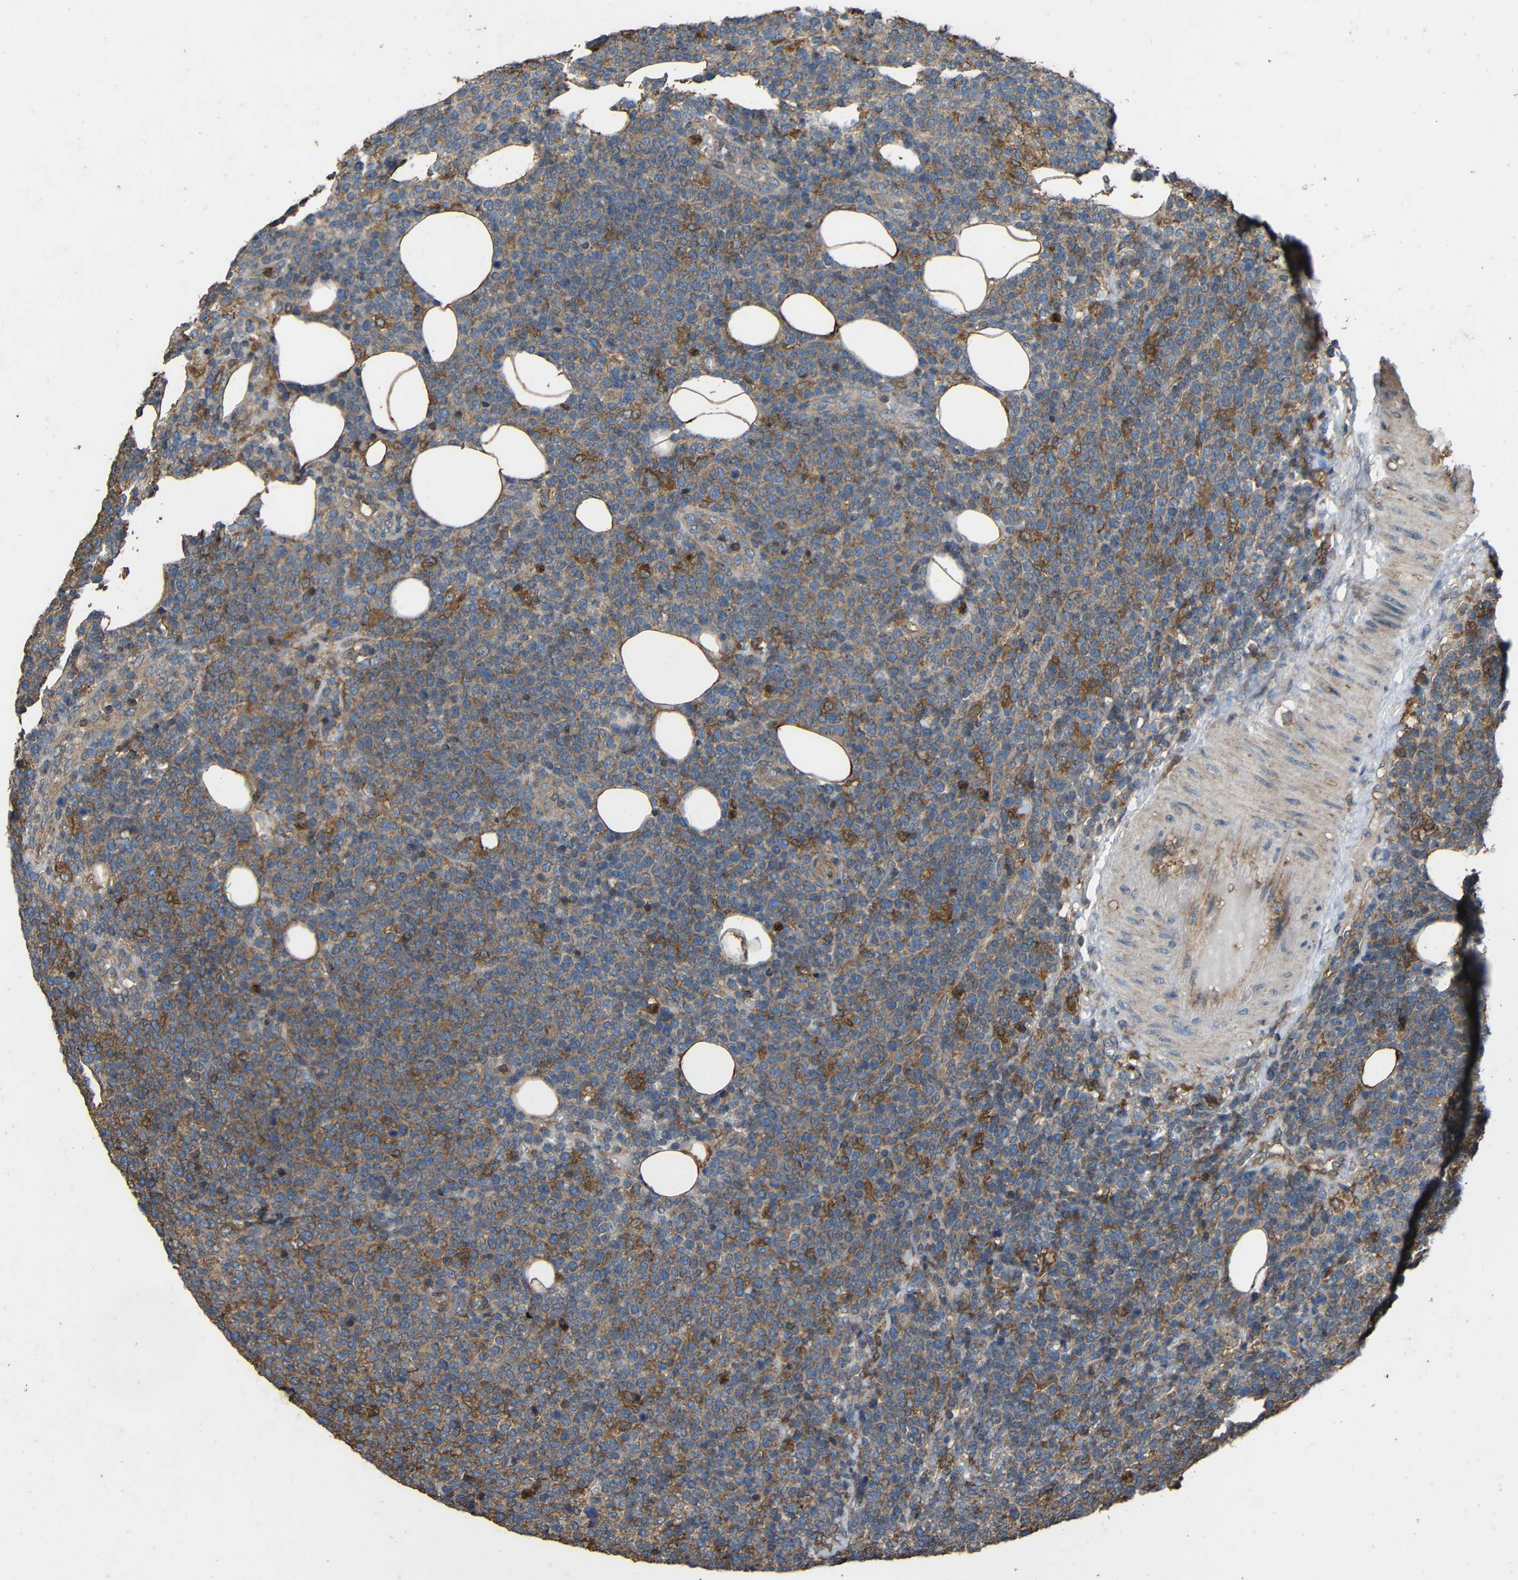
{"staining": {"intensity": "moderate", "quantity": "25%-75%", "location": "cytoplasmic/membranous"}, "tissue": "lymphoma", "cell_type": "Tumor cells", "image_type": "cancer", "snomed": [{"axis": "morphology", "description": "Malignant lymphoma, non-Hodgkin's type, High grade"}, {"axis": "topography", "description": "Lymph node"}], "caption": "Lymphoma tissue displays moderate cytoplasmic/membranous expression in approximately 25%-75% of tumor cells", "gene": "TREM2", "patient": {"sex": "male", "age": 61}}